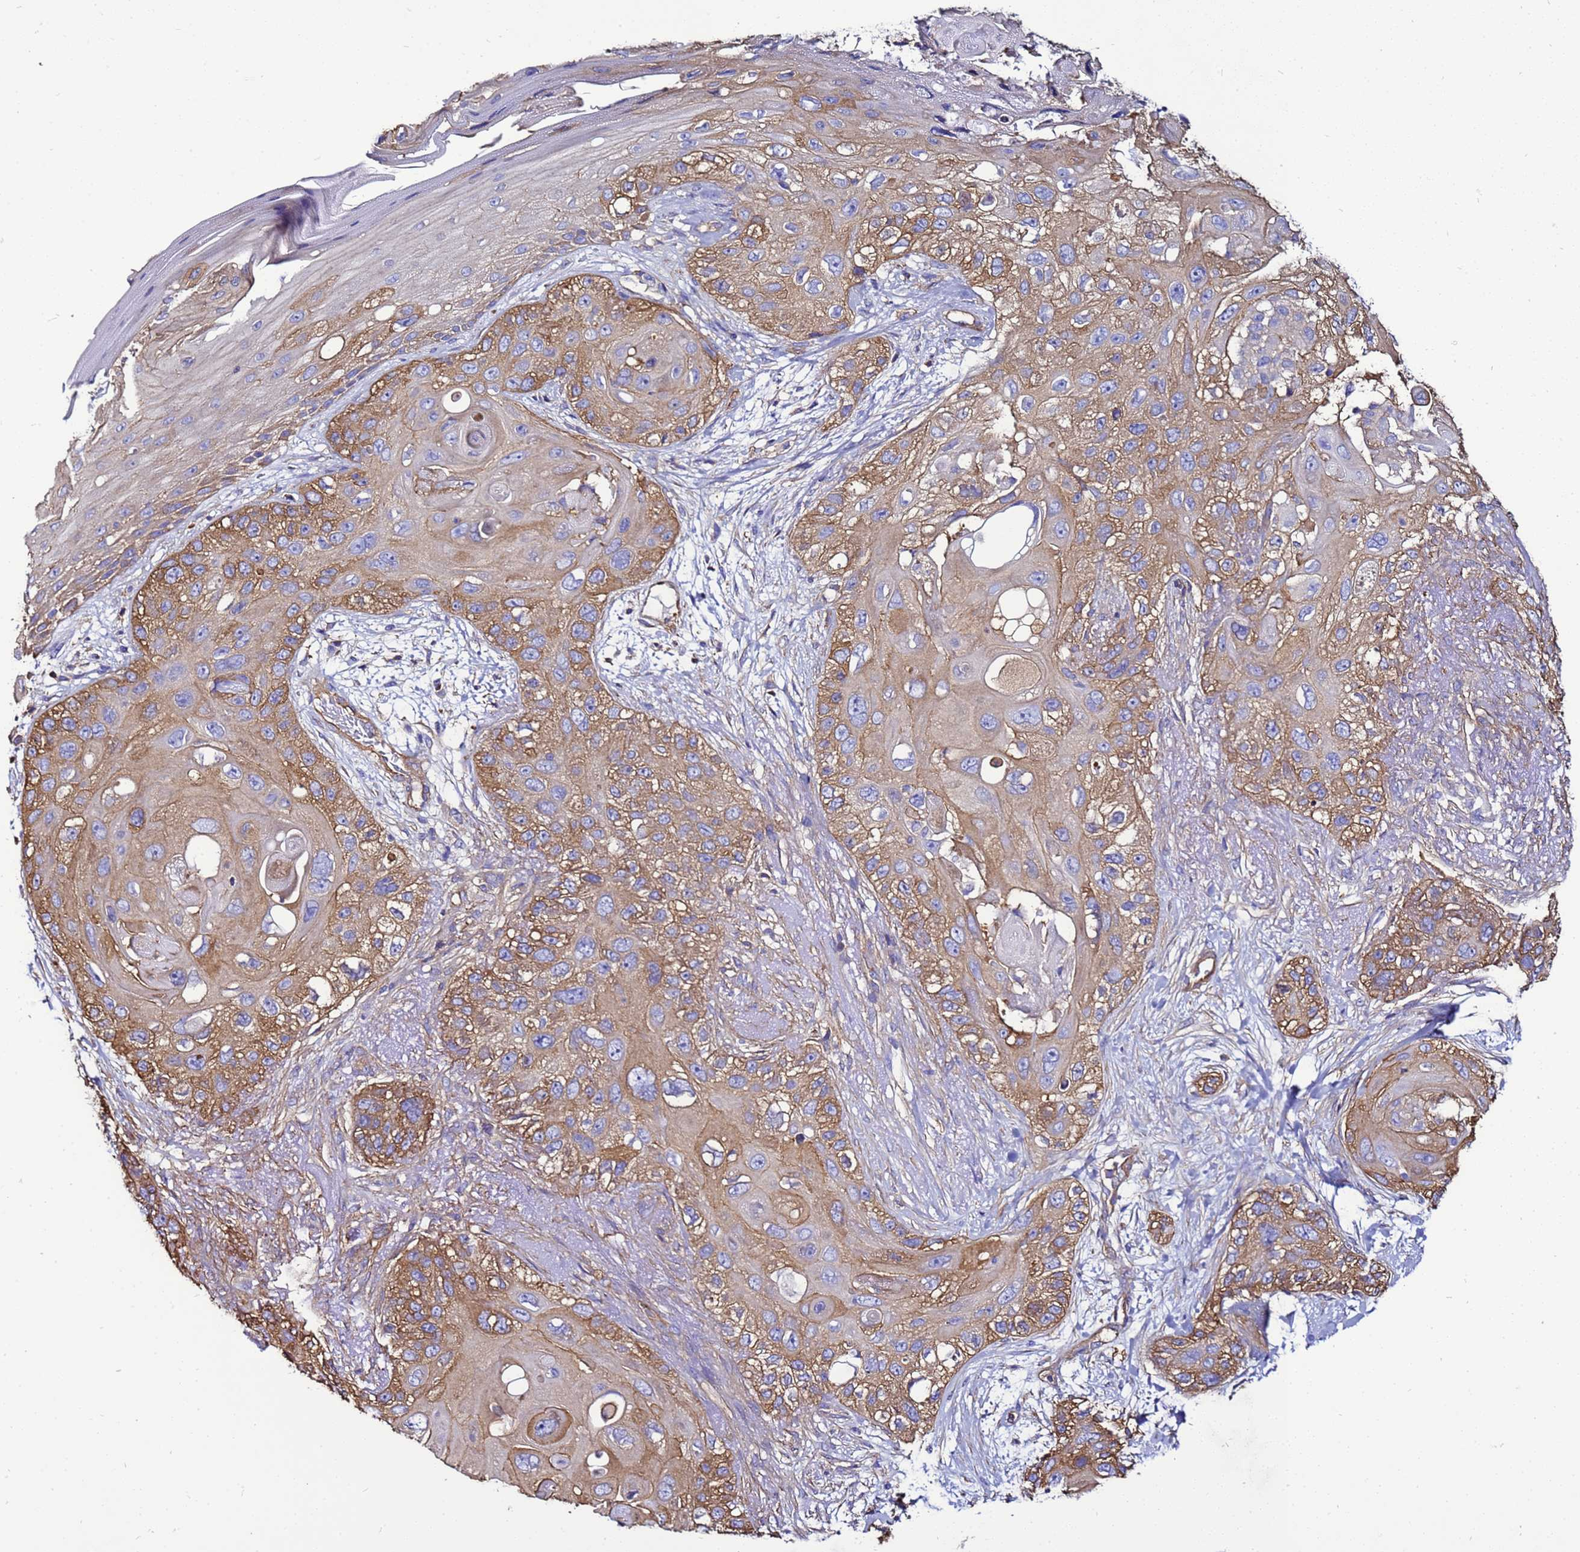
{"staining": {"intensity": "moderate", "quantity": ">75%", "location": "cytoplasmic/membranous"}, "tissue": "skin cancer", "cell_type": "Tumor cells", "image_type": "cancer", "snomed": [{"axis": "morphology", "description": "Normal tissue, NOS"}, {"axis": "morphology", "description": "Squamous cell carcinoma, NOS"}, {"axis": "topography", "description": "Skin"}], "caption": "Squamous cell carcinoma (skin) stained for a protein exhibits moderate cytoplasmic/membranous positivity in tumor cells.", "gene": "MYL12A", "patient": {"sex": "male", "age": 72}}